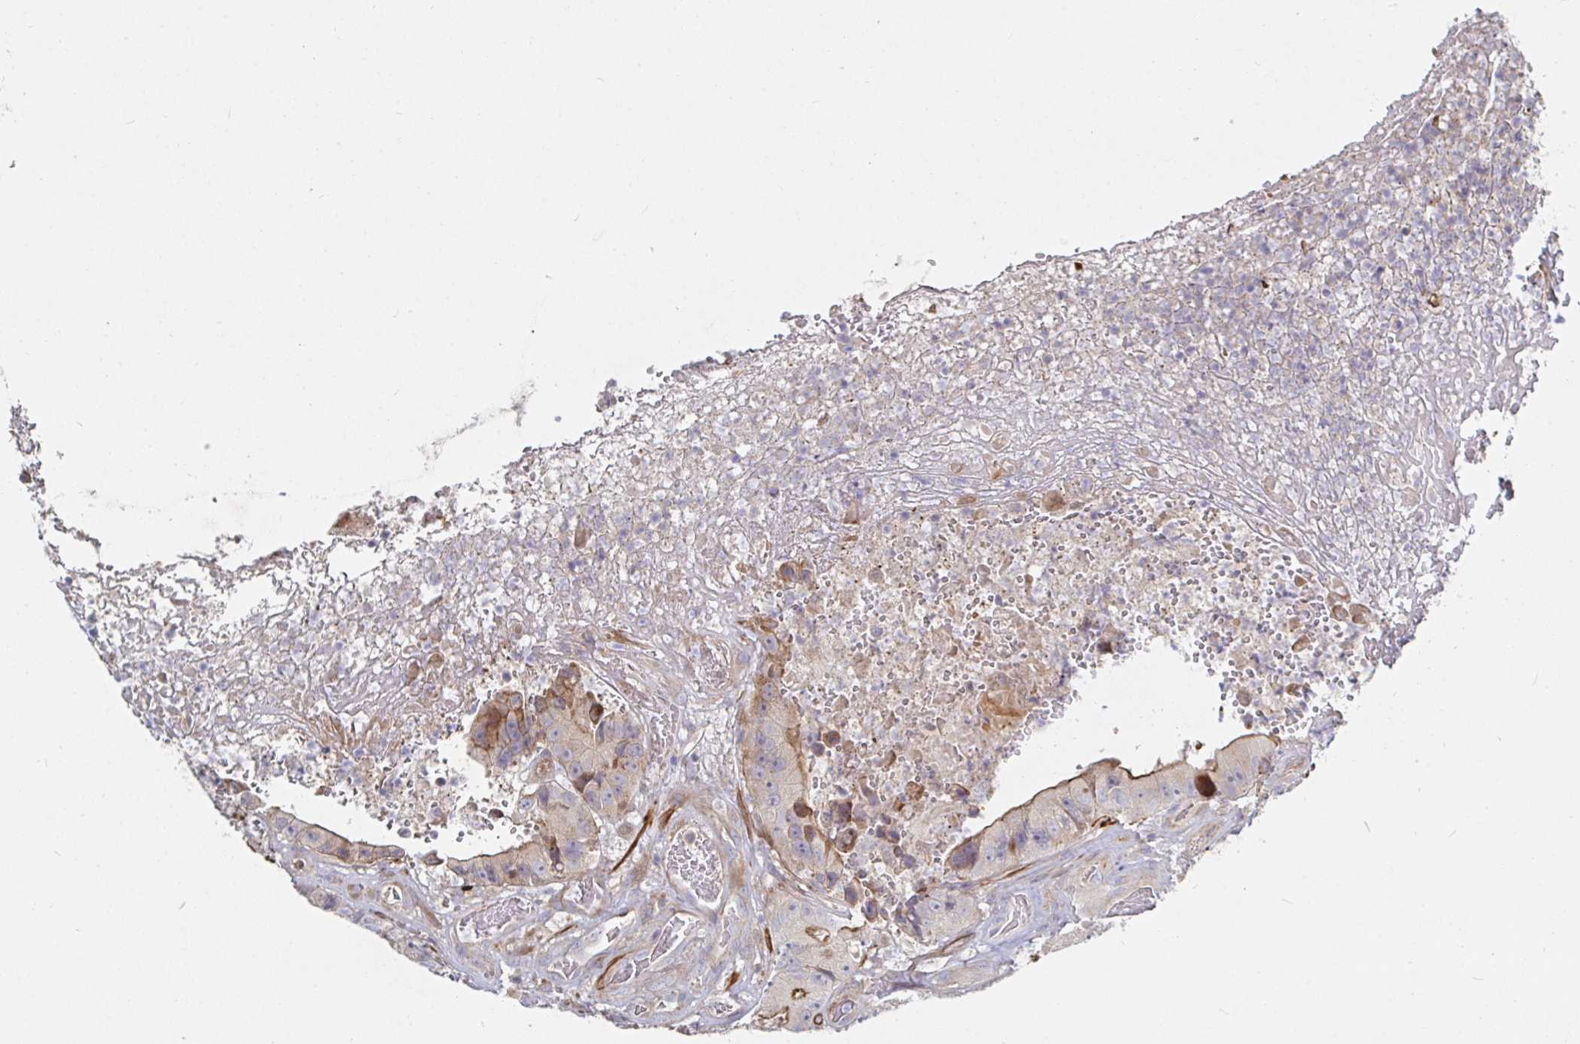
{"staining": {"intensity": "moderate", "quantity": "25%-75%", "location": "cytoplasmic/membranous"}, "tissue": "colorectal cancer", "cell_type": "Tumor cells", "image_type": "cancer", "snomed": [{"axis": "morphology", "description": "Adenocarcinoma, NOS"}, {"axis": "topography", "description": "Colon"}], "caption": "Immunohistochemistry (IHC) image of colorectal adenocarcinoma stained for a protein (brown), which demonstrates medium levels of moderate cytoplasmic/membranous expression in about 25%-75% of tumor cells.", "gene": "SSH2", "patient": {"sex": "female", "age": 86}}